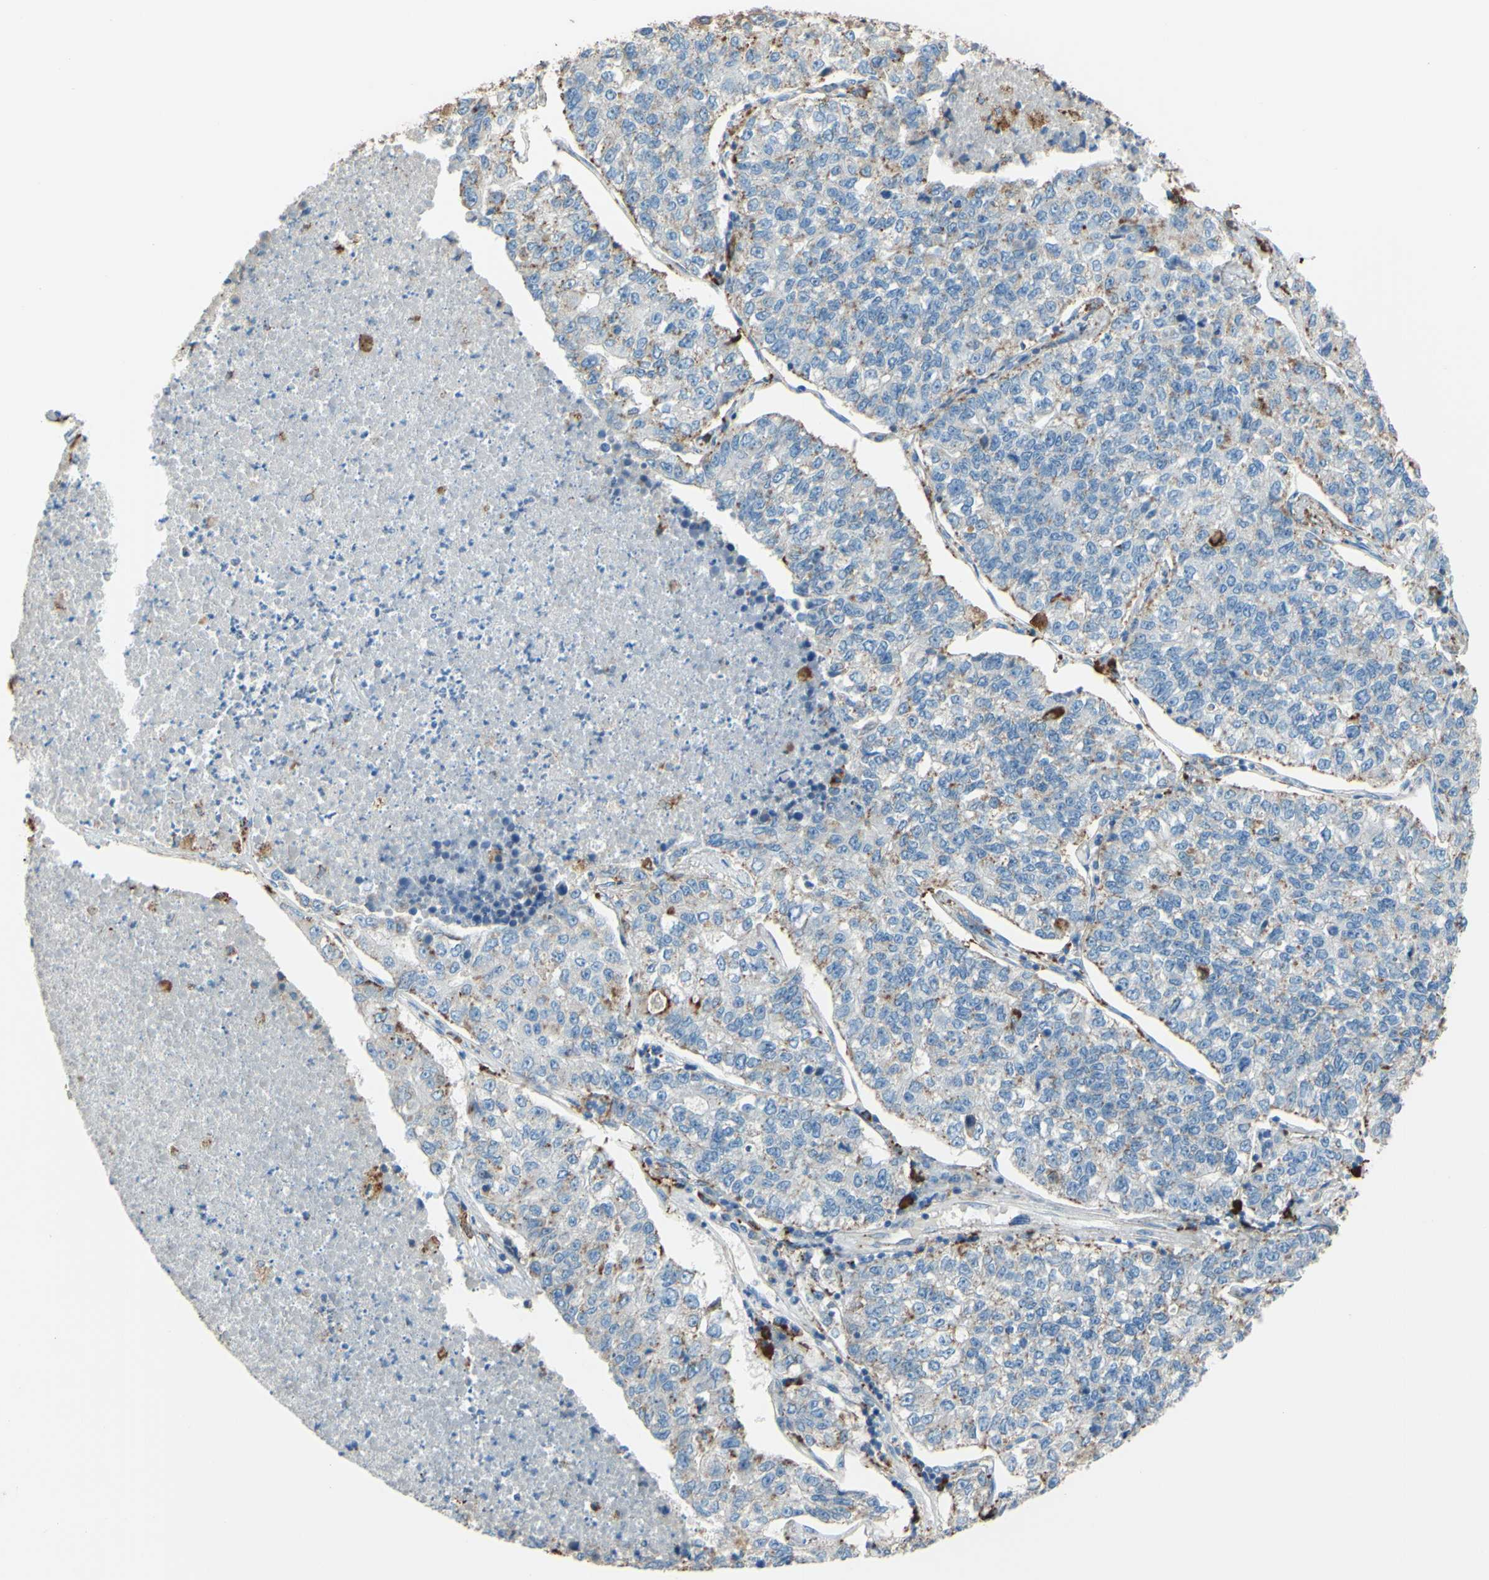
{"staining": {"intensity": "weak", "quantity": "25%-75%", "location": "cytoplasmic/membranous"}, "tissue": "lung cancer", "cell_type": "Tumor cells", "image_type": "cancer", "snomed": [{"axis": "morphology", "description": "Adenocarcinoma, NOS"}, {"axis": "topography", "description": "Lung"}], "caption": "Lung cancer tissue reveals weak cytoplasmic/membranous positivity in approximately 25%-75% of tumor cells", "gene": "CTSD", "patient": {"sex": "male", "age": 49}}